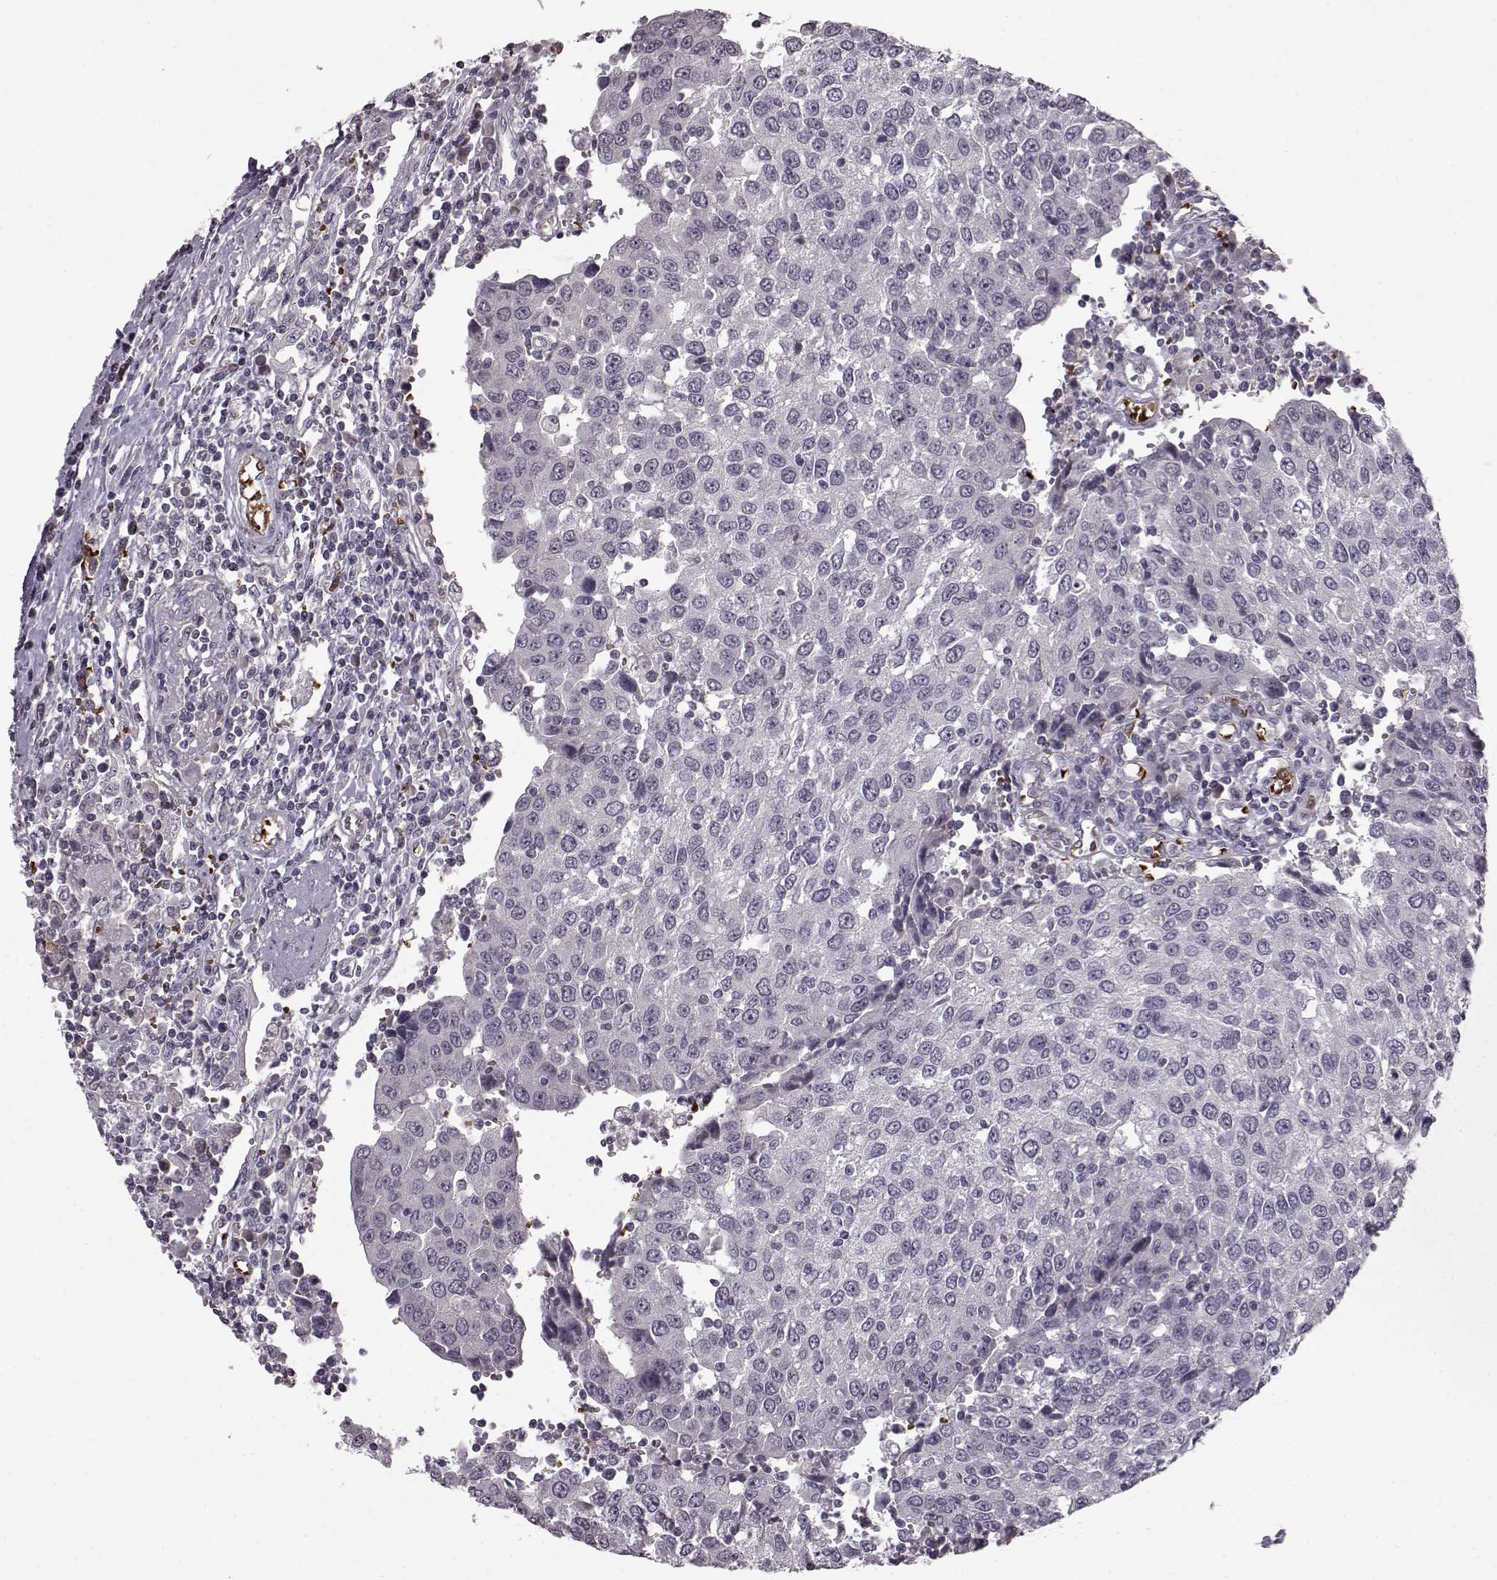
{"staining": {"intensity": "negative", "quantity": "none", "location": "none"}, "tissue": "urothelial cancer", "cell_type": "Tumor cells", "image_type": "cancer", "snomed": [{"axis": "morphology", "description": "Urothelial carcinoma, High grade"}, {"axis": "topography", "description": "Urinary bladder"}], "caption": "A high-resolution image shows IHC staining of urothelial cancer, which displays no significant expression in tumor cells. (Brightfield microscopy of DAB (3,3'-diaminobenzidine) immunohistochemistry (IHC) at high magnification).", "gene": "PROP1", "patient": {"sex": "female", "age": 85}}